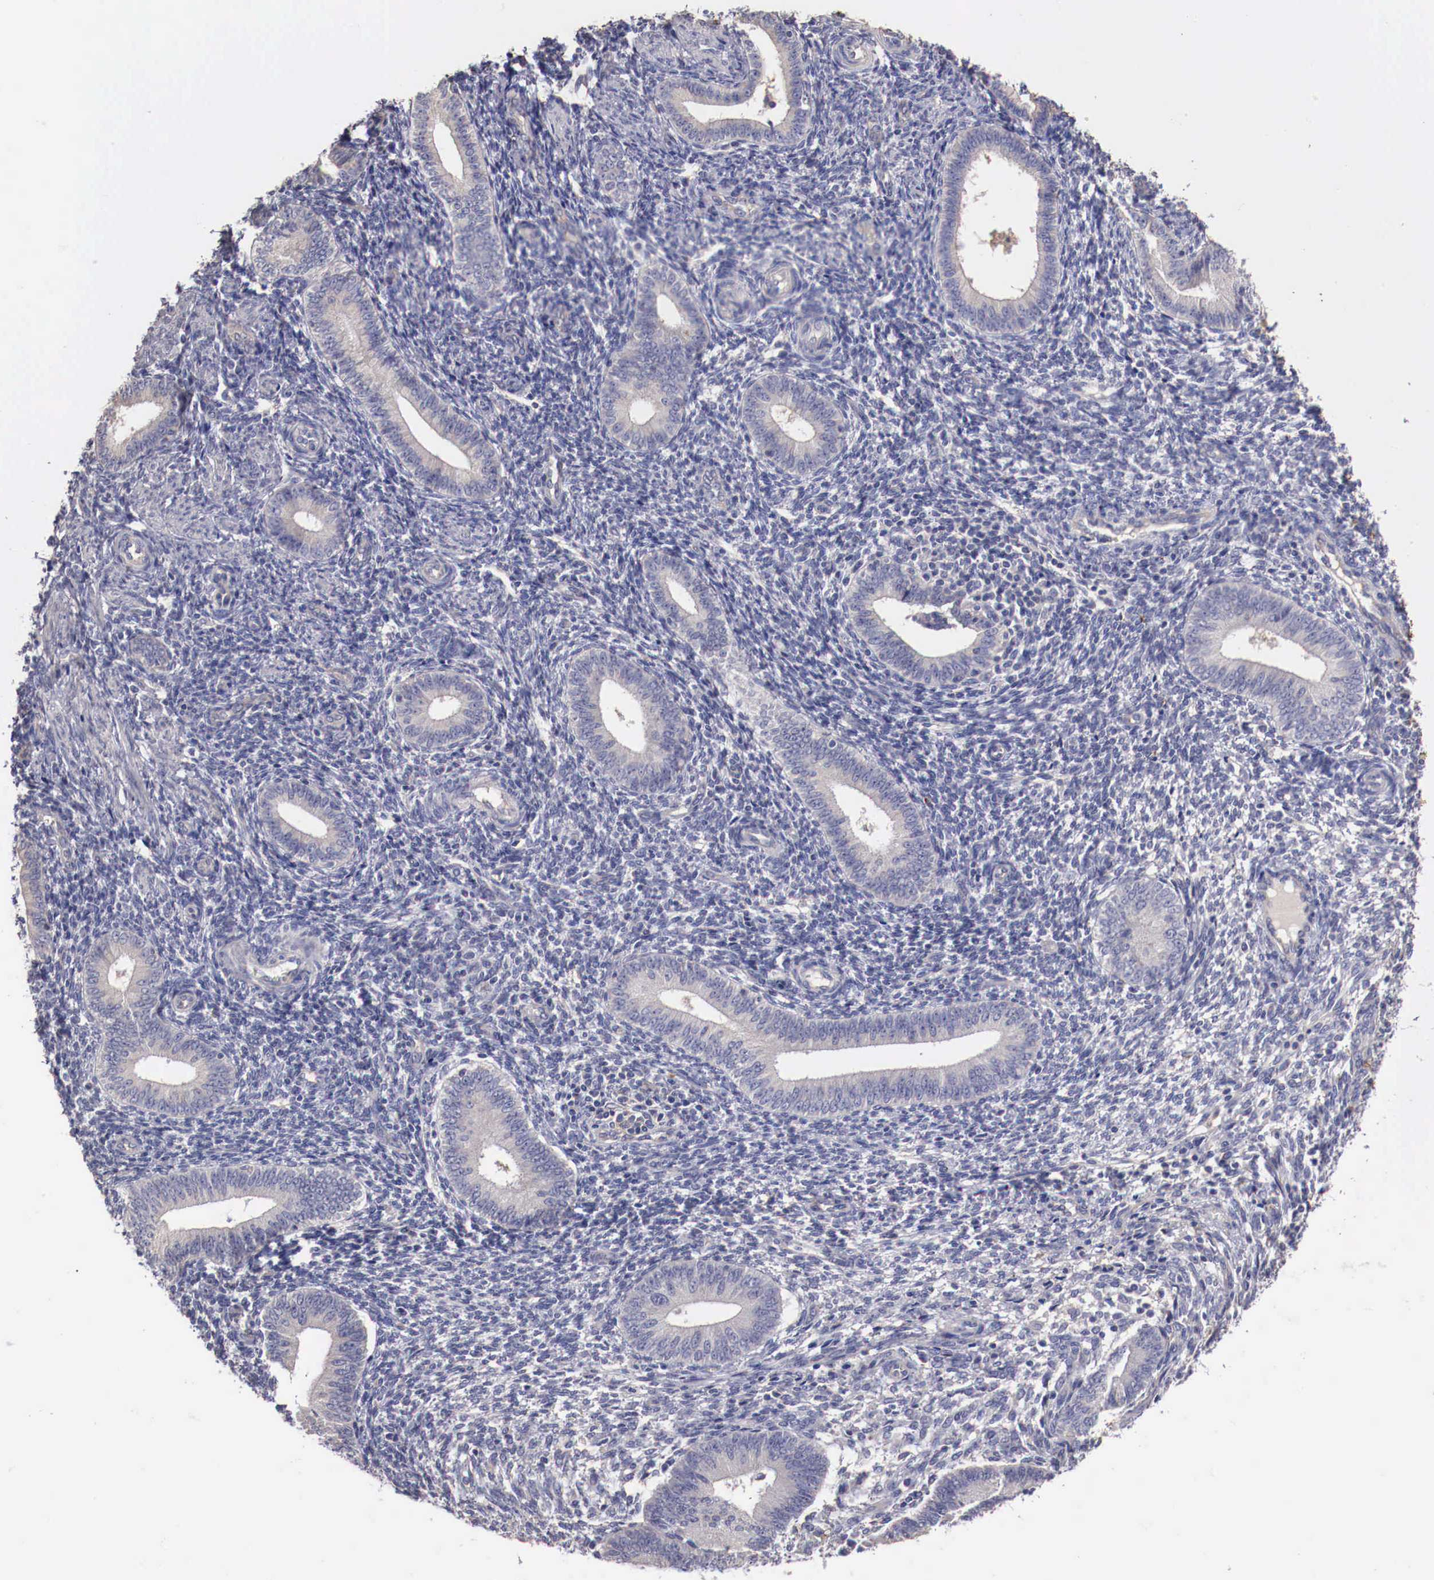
{"staining": {"intensity": "moderate", "quantity": "<25%", "location": "cytoplasmic/membranous"}, "tissue": "endometrium", "cell_type": "Cells in endometrial stroma", "image_type": "normal", "snomed": [{"axis": "morphology", "description": "Normal tissue, NOS"}, {"axis": "topography", "description": "Endometrium"}], "caption": "Protein expression by IHC reveals moderate cytoplasmic/membranous positivity in about <25% of cells in endometrial stroma in unremarkable endometrium.", "gene": "PITPNA", "patient": {"sex": "female", "age": 35}}